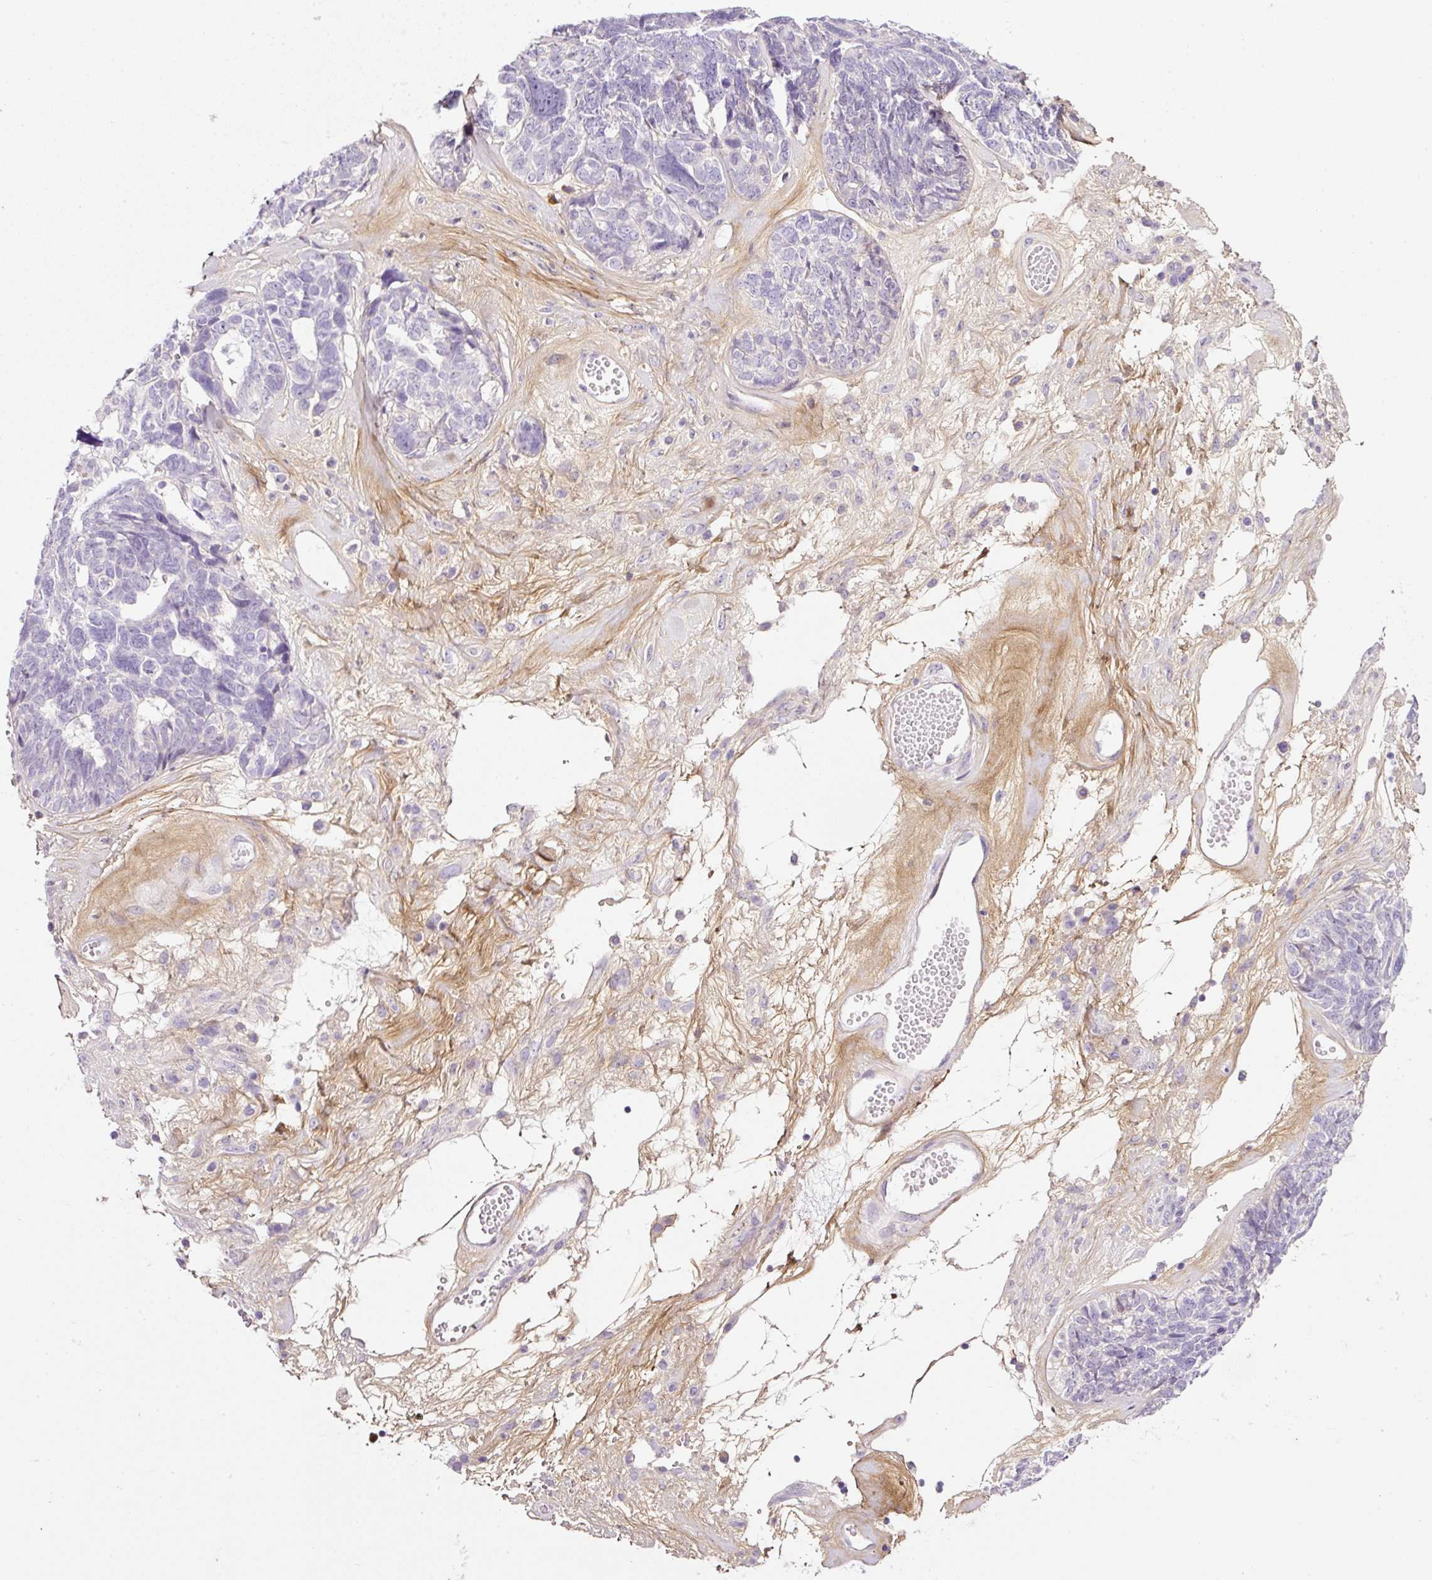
{"staining": {"intensity": "negative", "quantity": "none", "location": "none"}, "tissue": "ovarian cancer", "cell_type": "Tumor cells", "image_type": "cancer", "snomed": [{"axis": "morphology", "description": "Cystadenocarcinoma, serous, NOS"}, {"axis": "topography", "description": "Ovary"}], "caption": "Tumor cells are negative for brown protein staining in serous cystadenocarcinoma (ovarian). (Brightfield microscopy of DAB (3,3'-diaminobenzidine) IHC at high magnification).", "gene": "SOS2", "patient": {"sex": "female", "age": 79}}